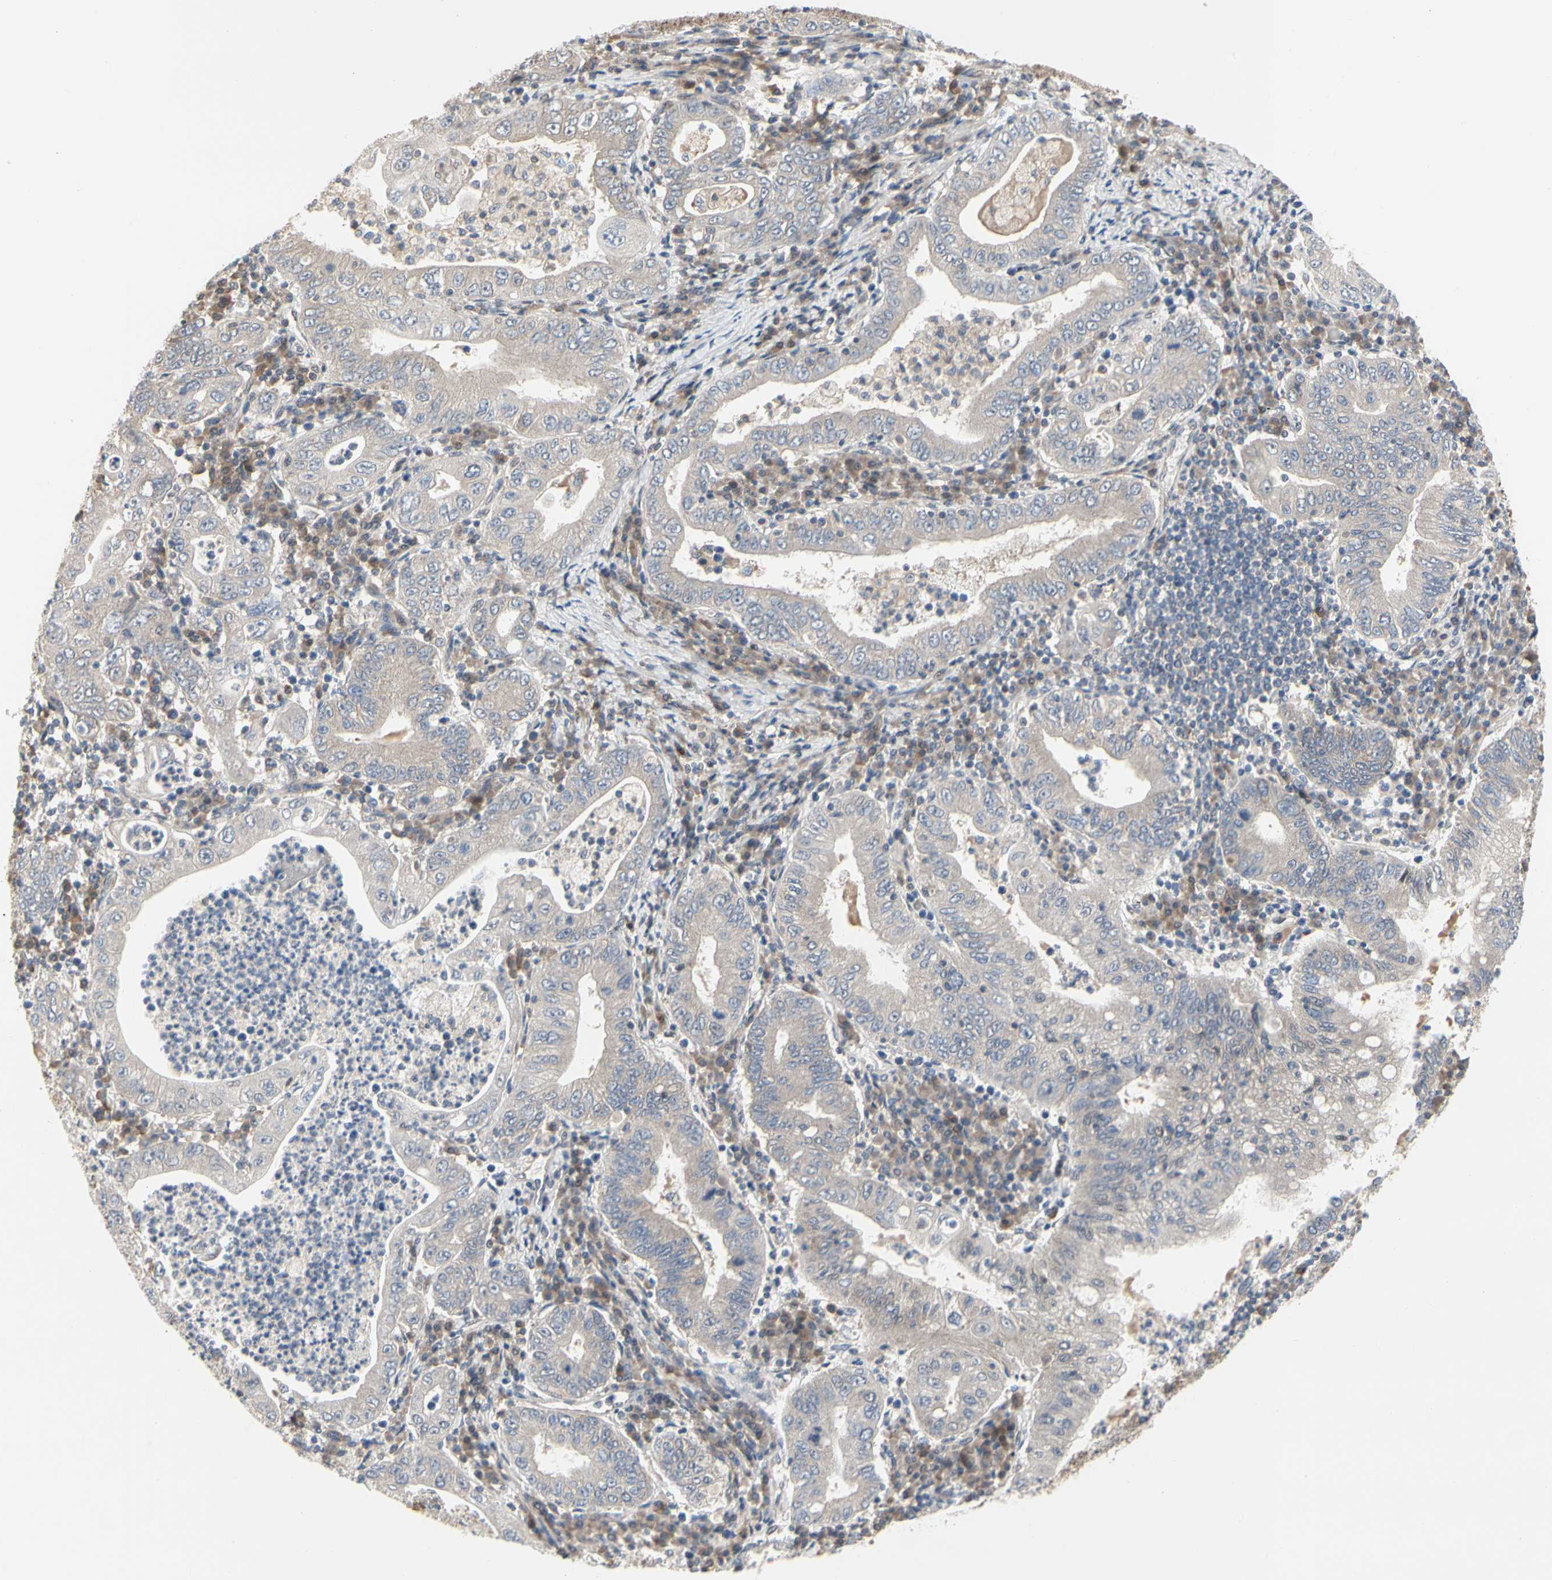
{"staining": {"intensity": "weak", "quantity": ">75%", "location": "cytoplasmic/membranous"}, "tissue": "stomach cancer", "cell_type": "Tumor cells", "image_type": "cancer", "snomed": [{"axis": "morphology", "description": "Normal tissue, NOS"}, {"axis": "morphology", "description": "Adenocarcinoma, NOS"}, {"axis": "topography", "description": "Esophagus"}, {"axis": "topography", "description": "Stomach, upper"}, {"axis": "topography", "description": "Peripheral nerve tissue"}], "caption": "A high-resolution micrograph shows immunohistochemistry (IHC) staining of adenocarcinoma (stomach), which shows weak cytoplasmic/membranous staining in approximately >75% of tumor cells. The staining was performed using DAB (3,3'-diaminobenzidine), with brown indicating positive protein expression. Nuclei are stained blue with hematoxylin.", "gene": "CDK5", "patient": {"sex": "male", "age": 62}}